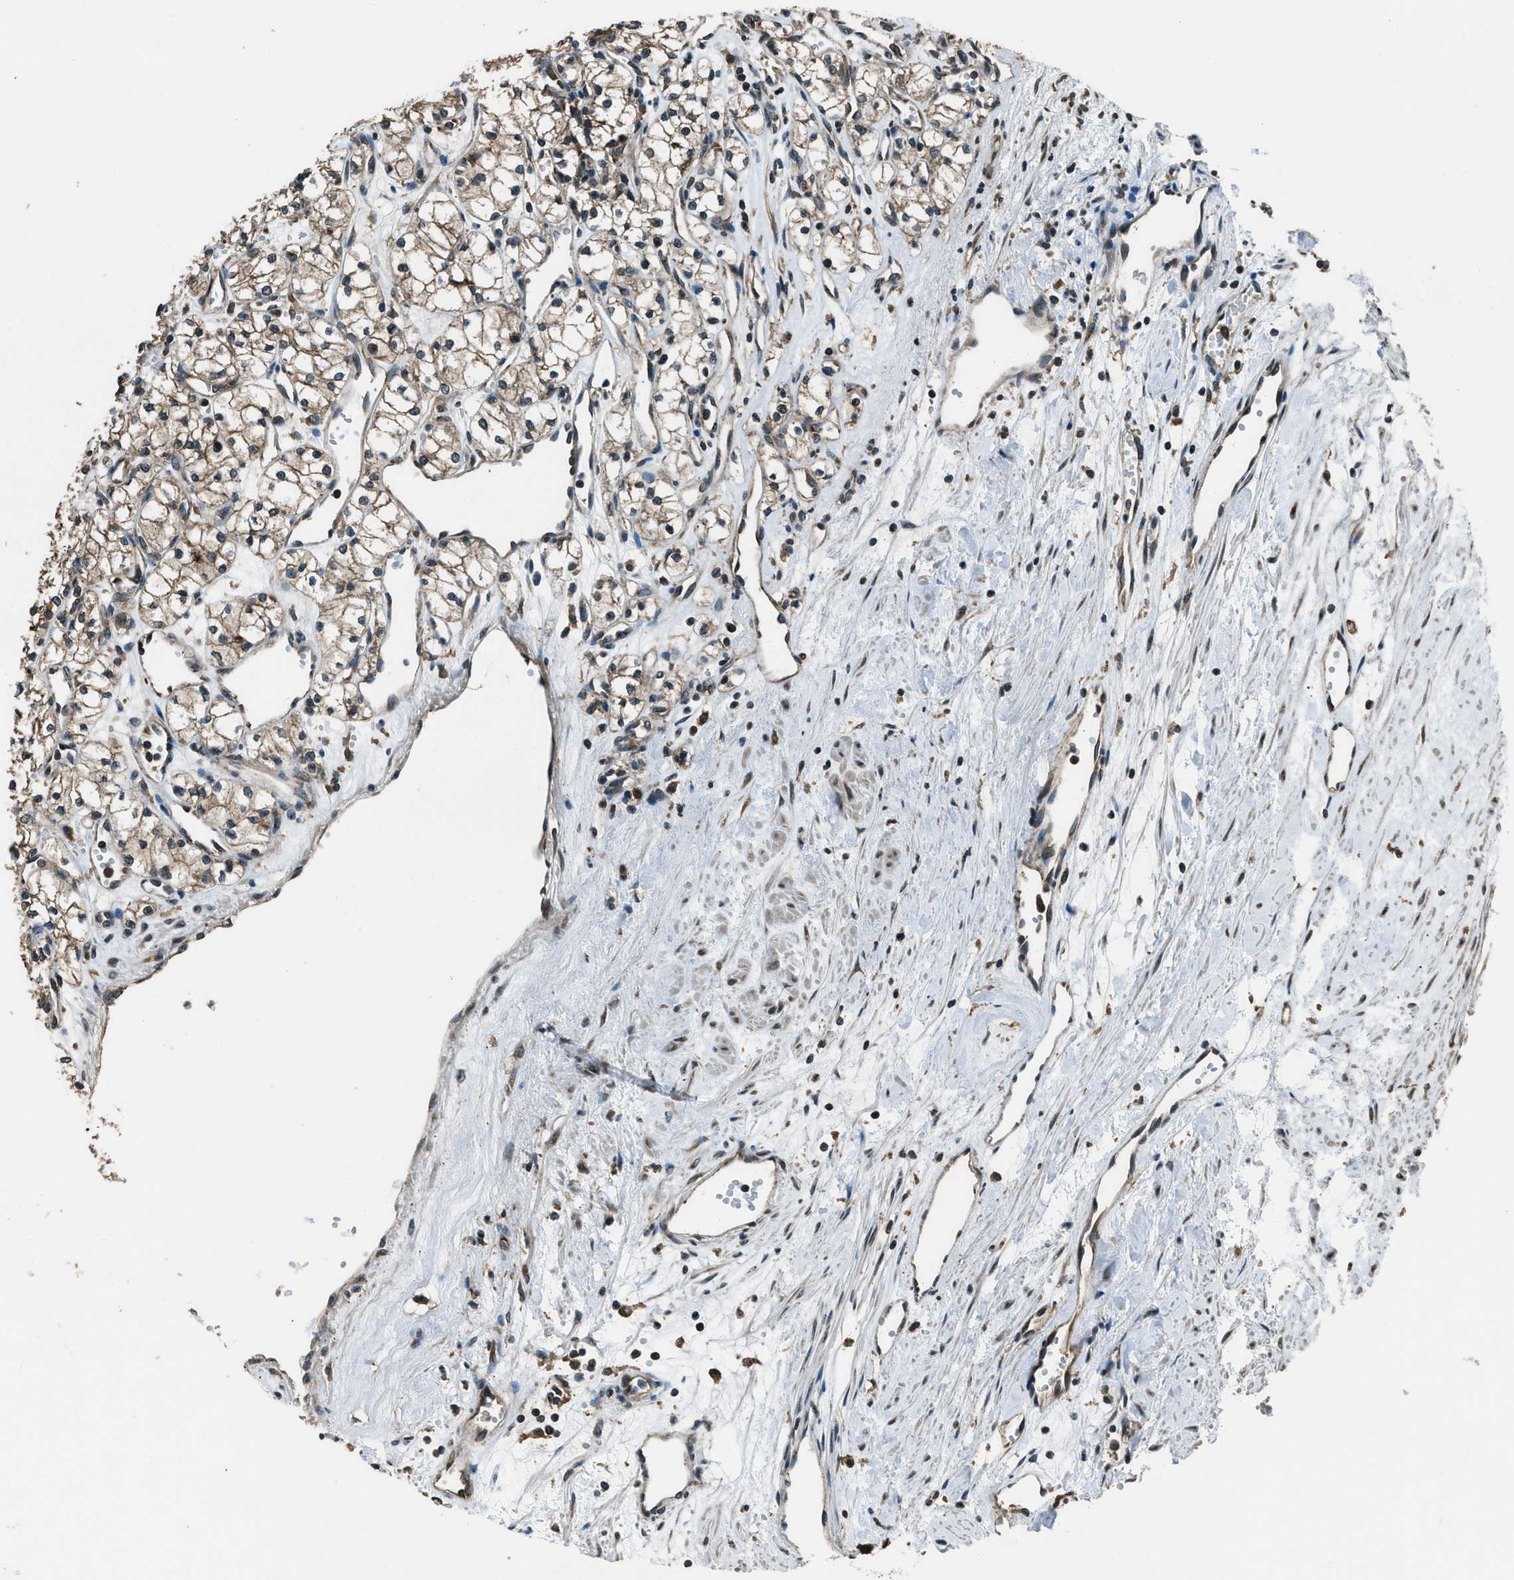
{"staining": {"intensity": "moderate", "quantity": ">75%", "location": "cytoplasmic/membranous"}, "tissue": "renal cancer", "cell_type": "Tumor cells", "image_type": "cancer", "snomed": [{"axis": "morphology", "description": "Adenocarcinoma, NOS"}, {"axis": "topography", "description": "Kidney"}], "caption": "Approximately >75% of tumor cells in human renal cancer show moderate cytoplasmic/membranous protein expression as visualized by brown immunohistochemical staining.", "gene": "TRIM4", "patient": {"sex": "male", "age": 59}}